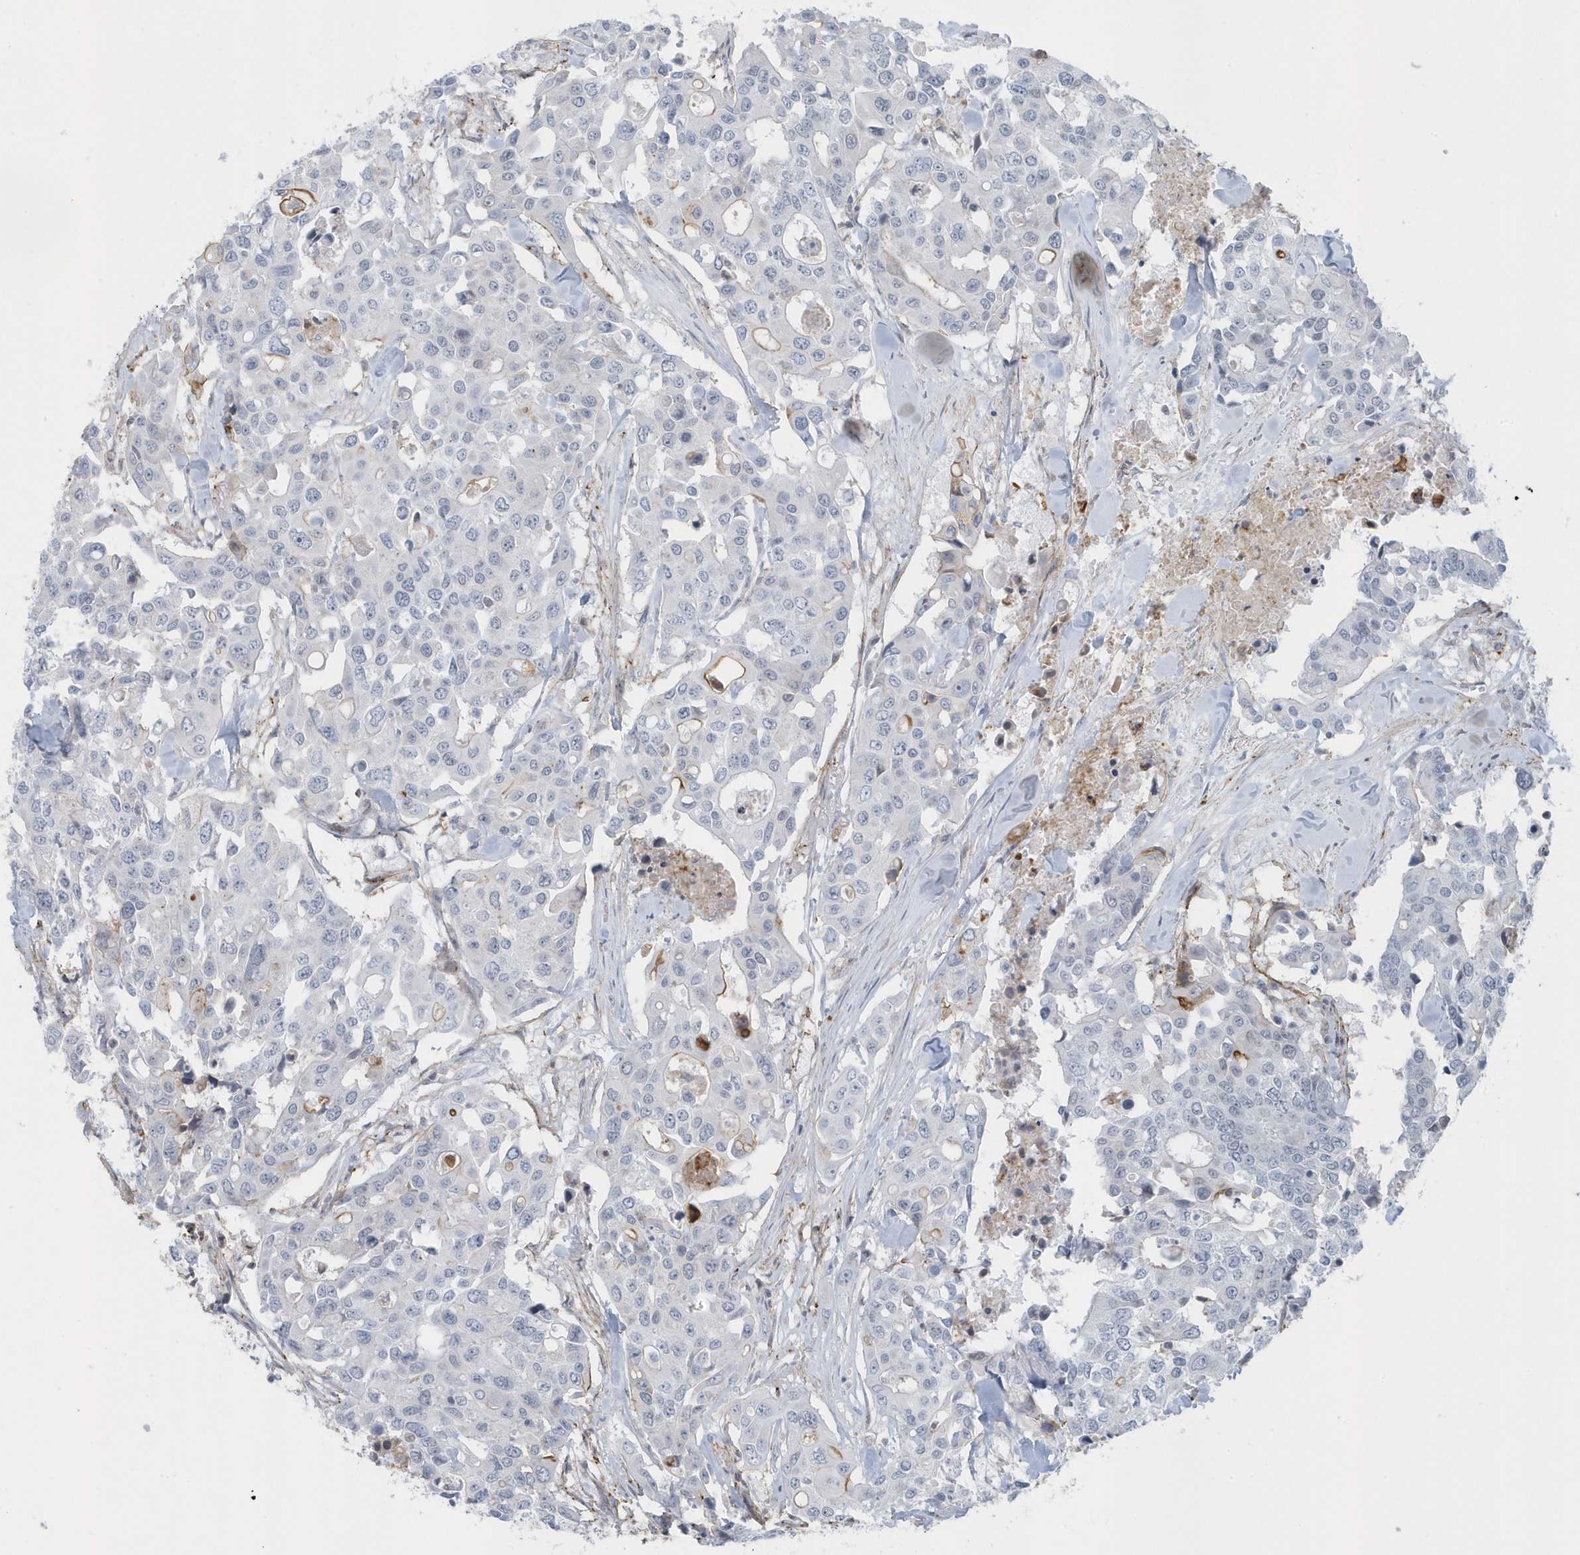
{"staining": {"intensity": "moderate", "quantity": "<25%", "location": "cytoplasmic/membranous"}, "tissue": "colorectal cancer", "cell_type": "Tumor cells", "image_type": "cancer", "snomed": [{"axis": "morphology", "description": "Adenocarcinoma, NOS"}, {"axis": "topography", "description": "Colon"}], "caption": "Approximately <25% of tumor cells in human colorectal cancer demonstrate moderate cytoplasmic/membranous protein staining as visualized by brown immunohistochemical staining.", "gene": "CACNB2", "patient": {"sex": "male", "age": 77}}